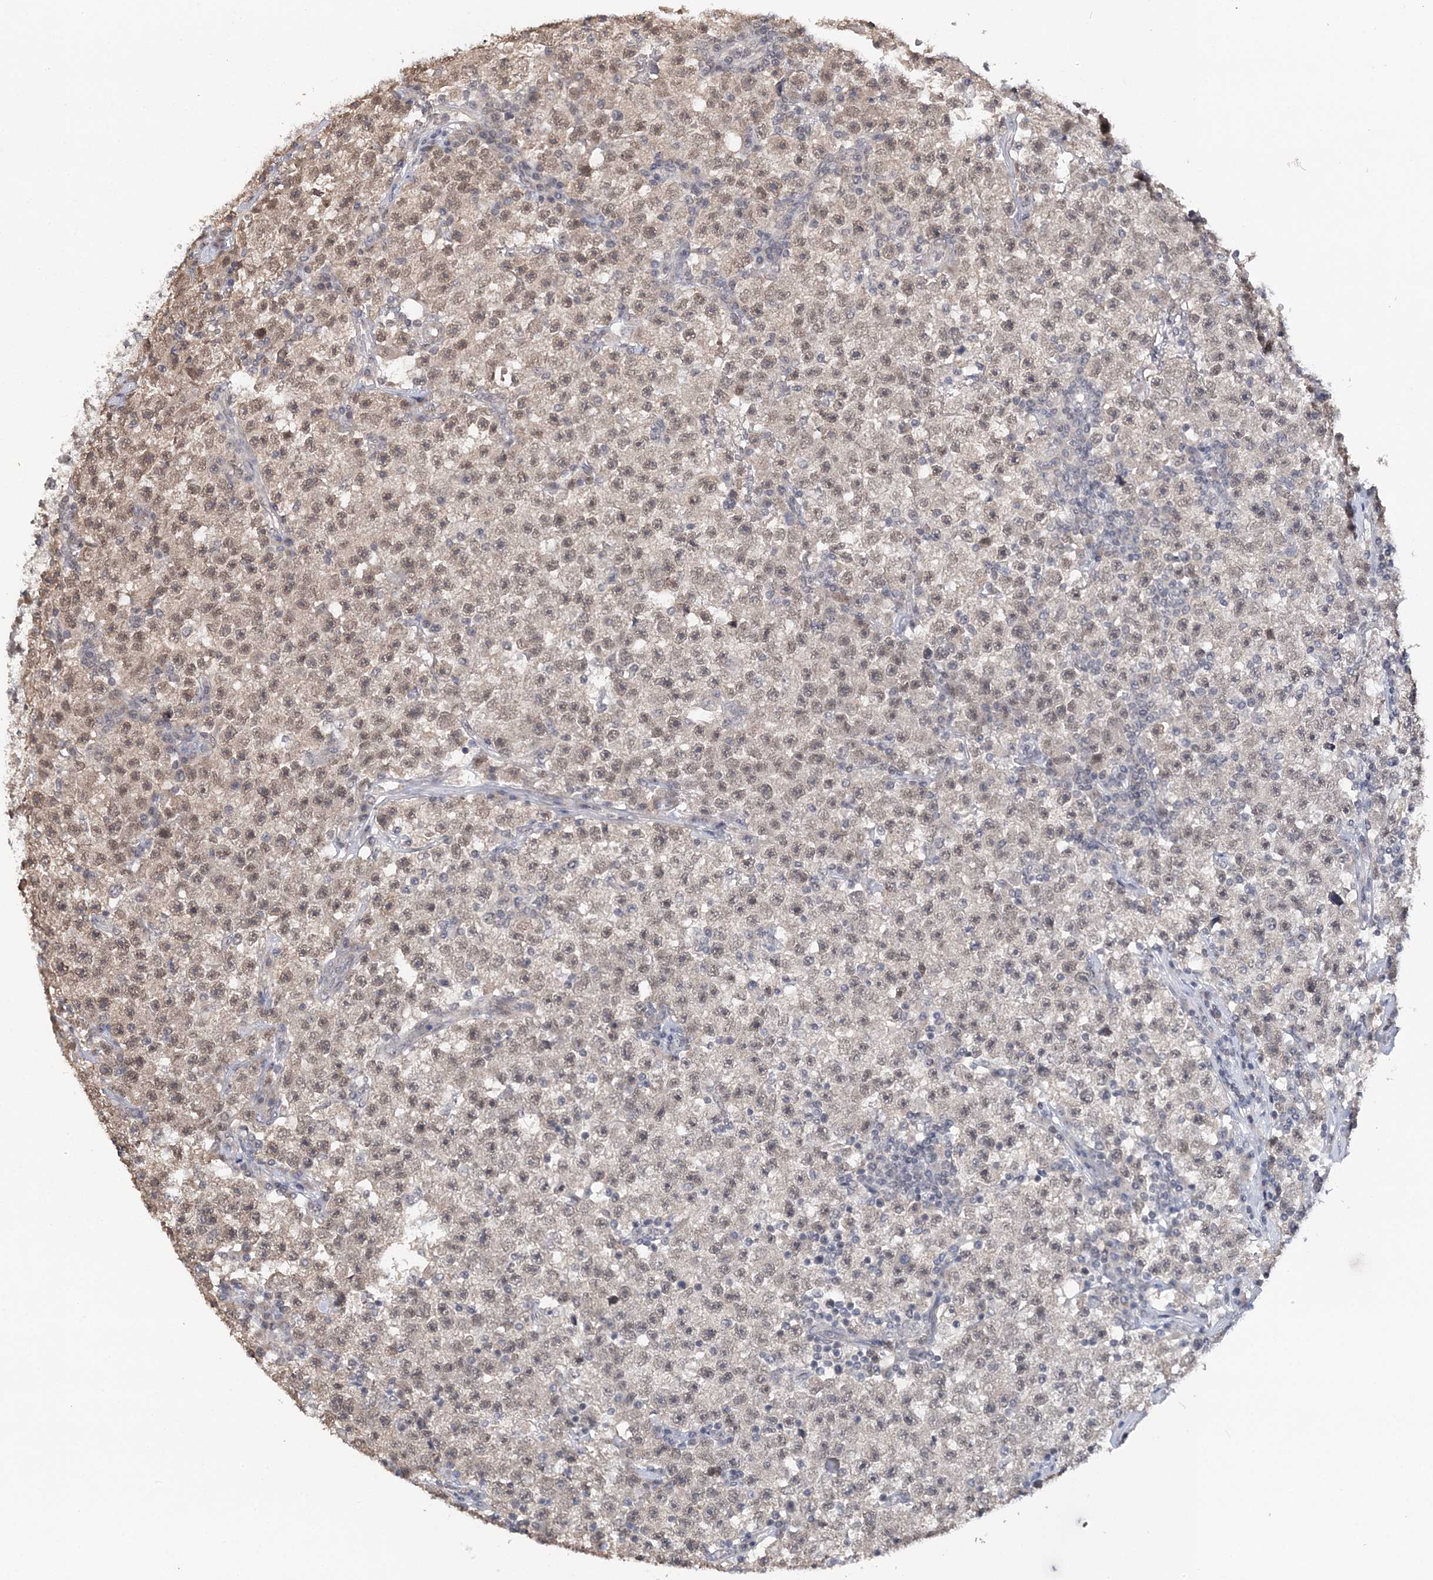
{"staining": {"intensity": "weak", "quantity": "<25%", "location": "nuclear"}, "tissue": "testis cancer", "cell_type": "Tumor cells", "image_type": "cancer", "snomed": [{"axis": "morphology", "description": "Seminoma, NOS"}, {"axis": "topography", "description": "Testis"}], "caption": "A high-resolution micrograph shows immunohistochemistry staining of seminoma (testis), which displays no significant positivity in tumor cells.", "gene": "TSHZ2", "patient": {"sex": "male", "age": 22}}